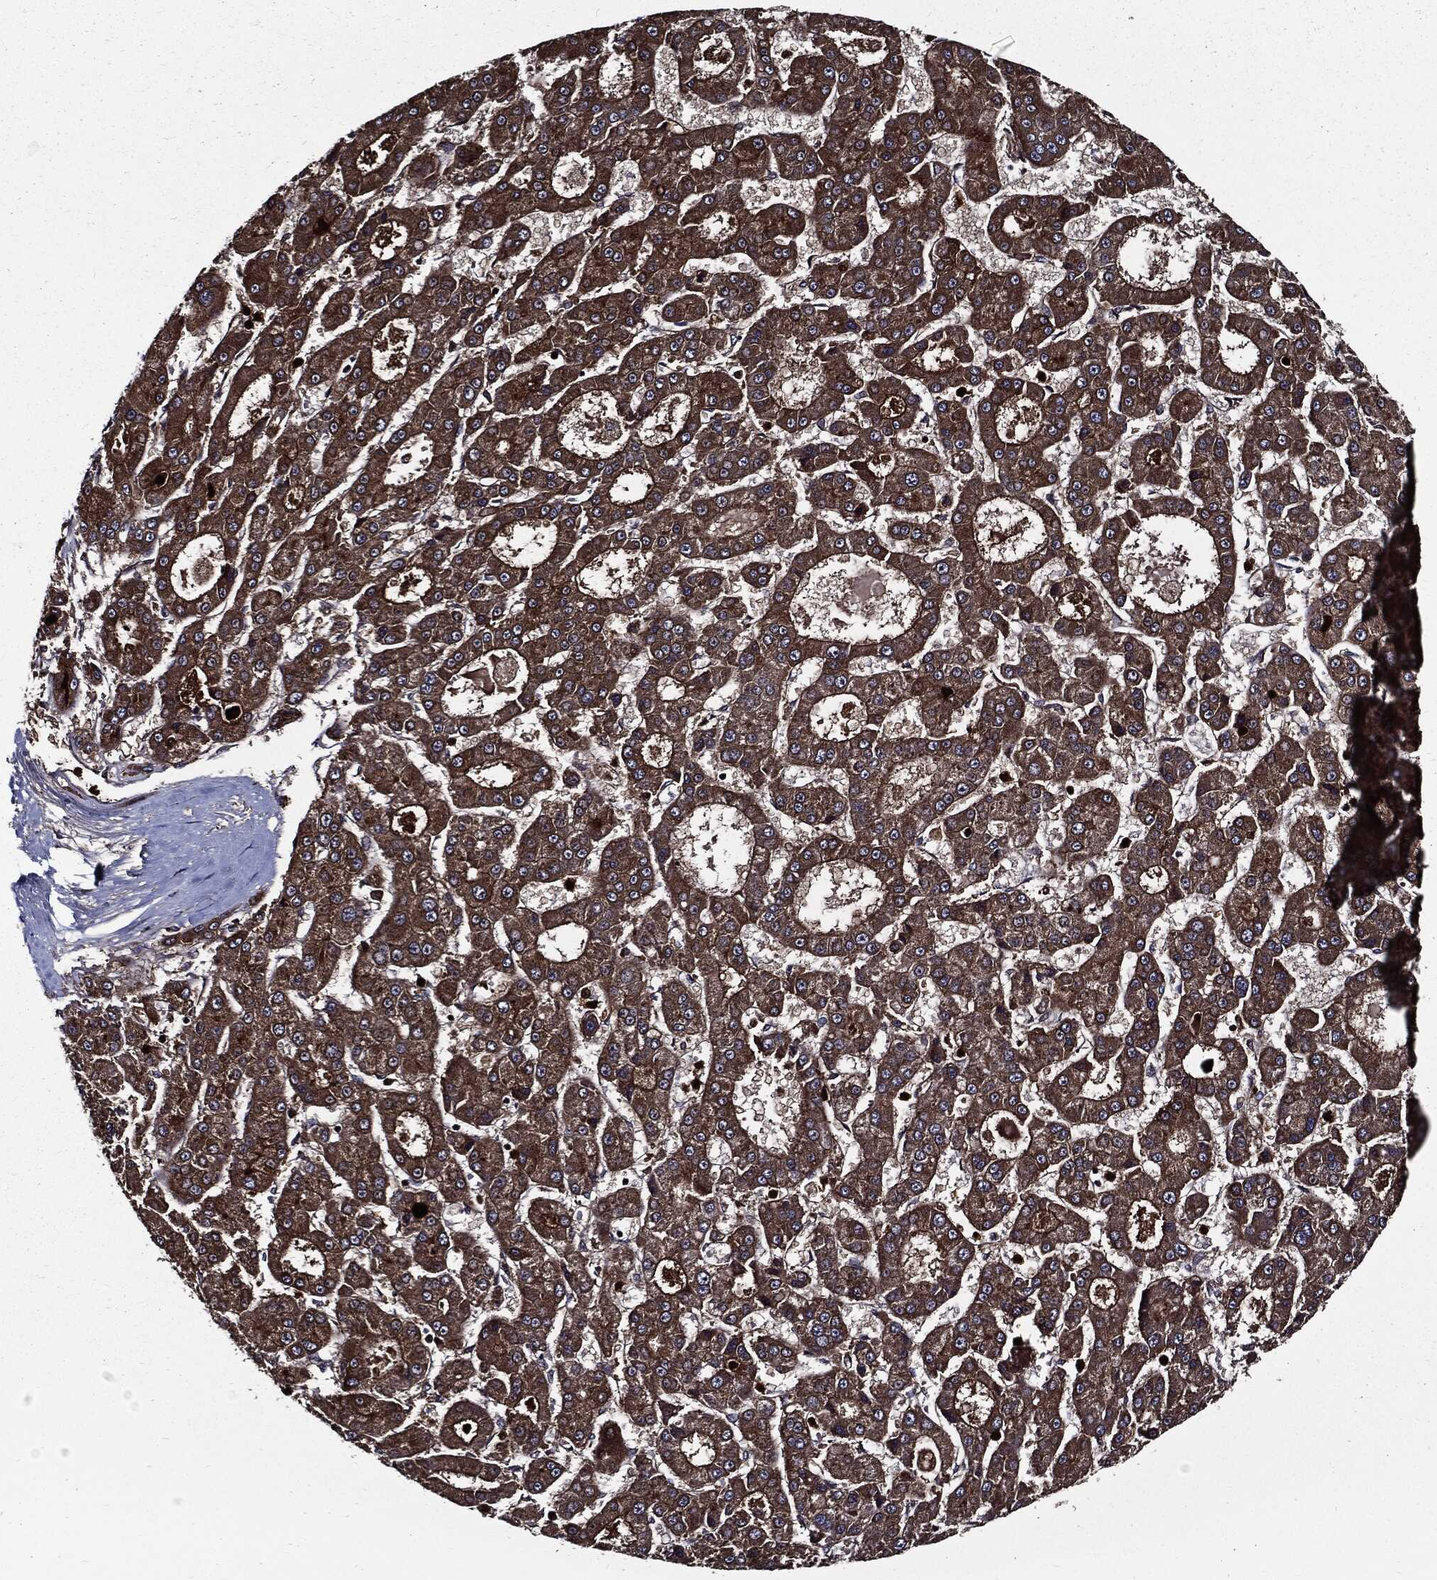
{"staining": {"intensity": "strong", "quantity": "25%-75%", "location": "cytoplasmic/membranous"}, "tissue": "liver cancer", "cell_type": "Tumor cells", "image_type": "cancer", "snomed": [{"axis": "morphology", "description": "Carcinoma, Hepatocellular, NOS"}, {"axis": "topography", "description": "Liver"}], "caption": "A high amount of strong cytoplasmic/membranous expression is identified in approximately 25%-75% of tumor cells in liver cancer (hepatocellular carcinoma) tissue.", "gene": "PDCD6IP", "patient": {"sex": "male", "age": 70}}